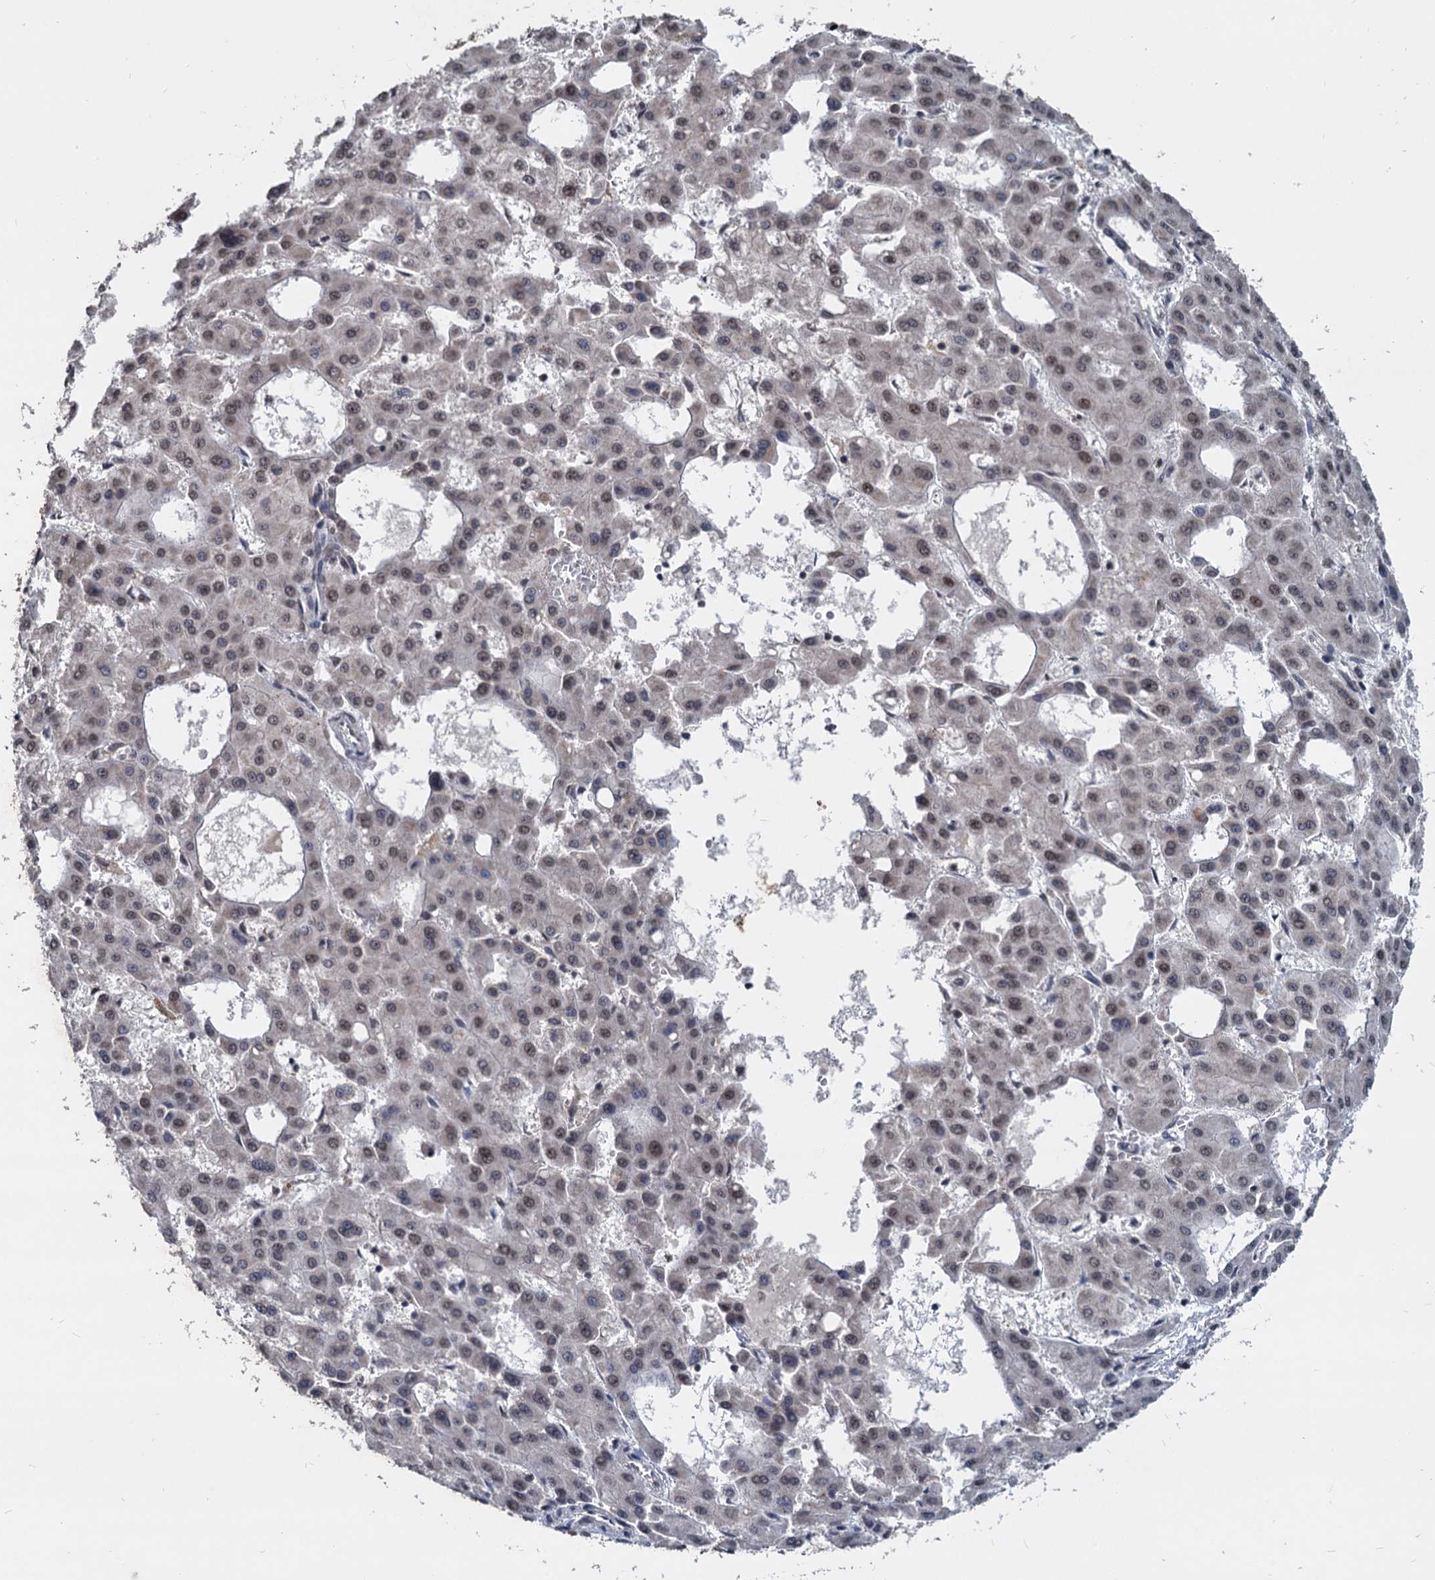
{"staining": {"intensity": "weak", "quantity": "25%-75%", "location": "nuclear"}, "tissue": "liver cancer", "cell_type": "Tumor cells", "image_type": "cancer", "snomed": [{"axis": "morphology", "description": "Carcinoma, Hepatocellular, NOS"}, {"axis": "topography", "description": "Liver"}], "caption": "Hepatocellular carcinoma (liver) stained with a protein marker demonstrates weak staining in tumor cells.", "gene": "FAM216B", "patient": {"sex": "male", "age": 47}}